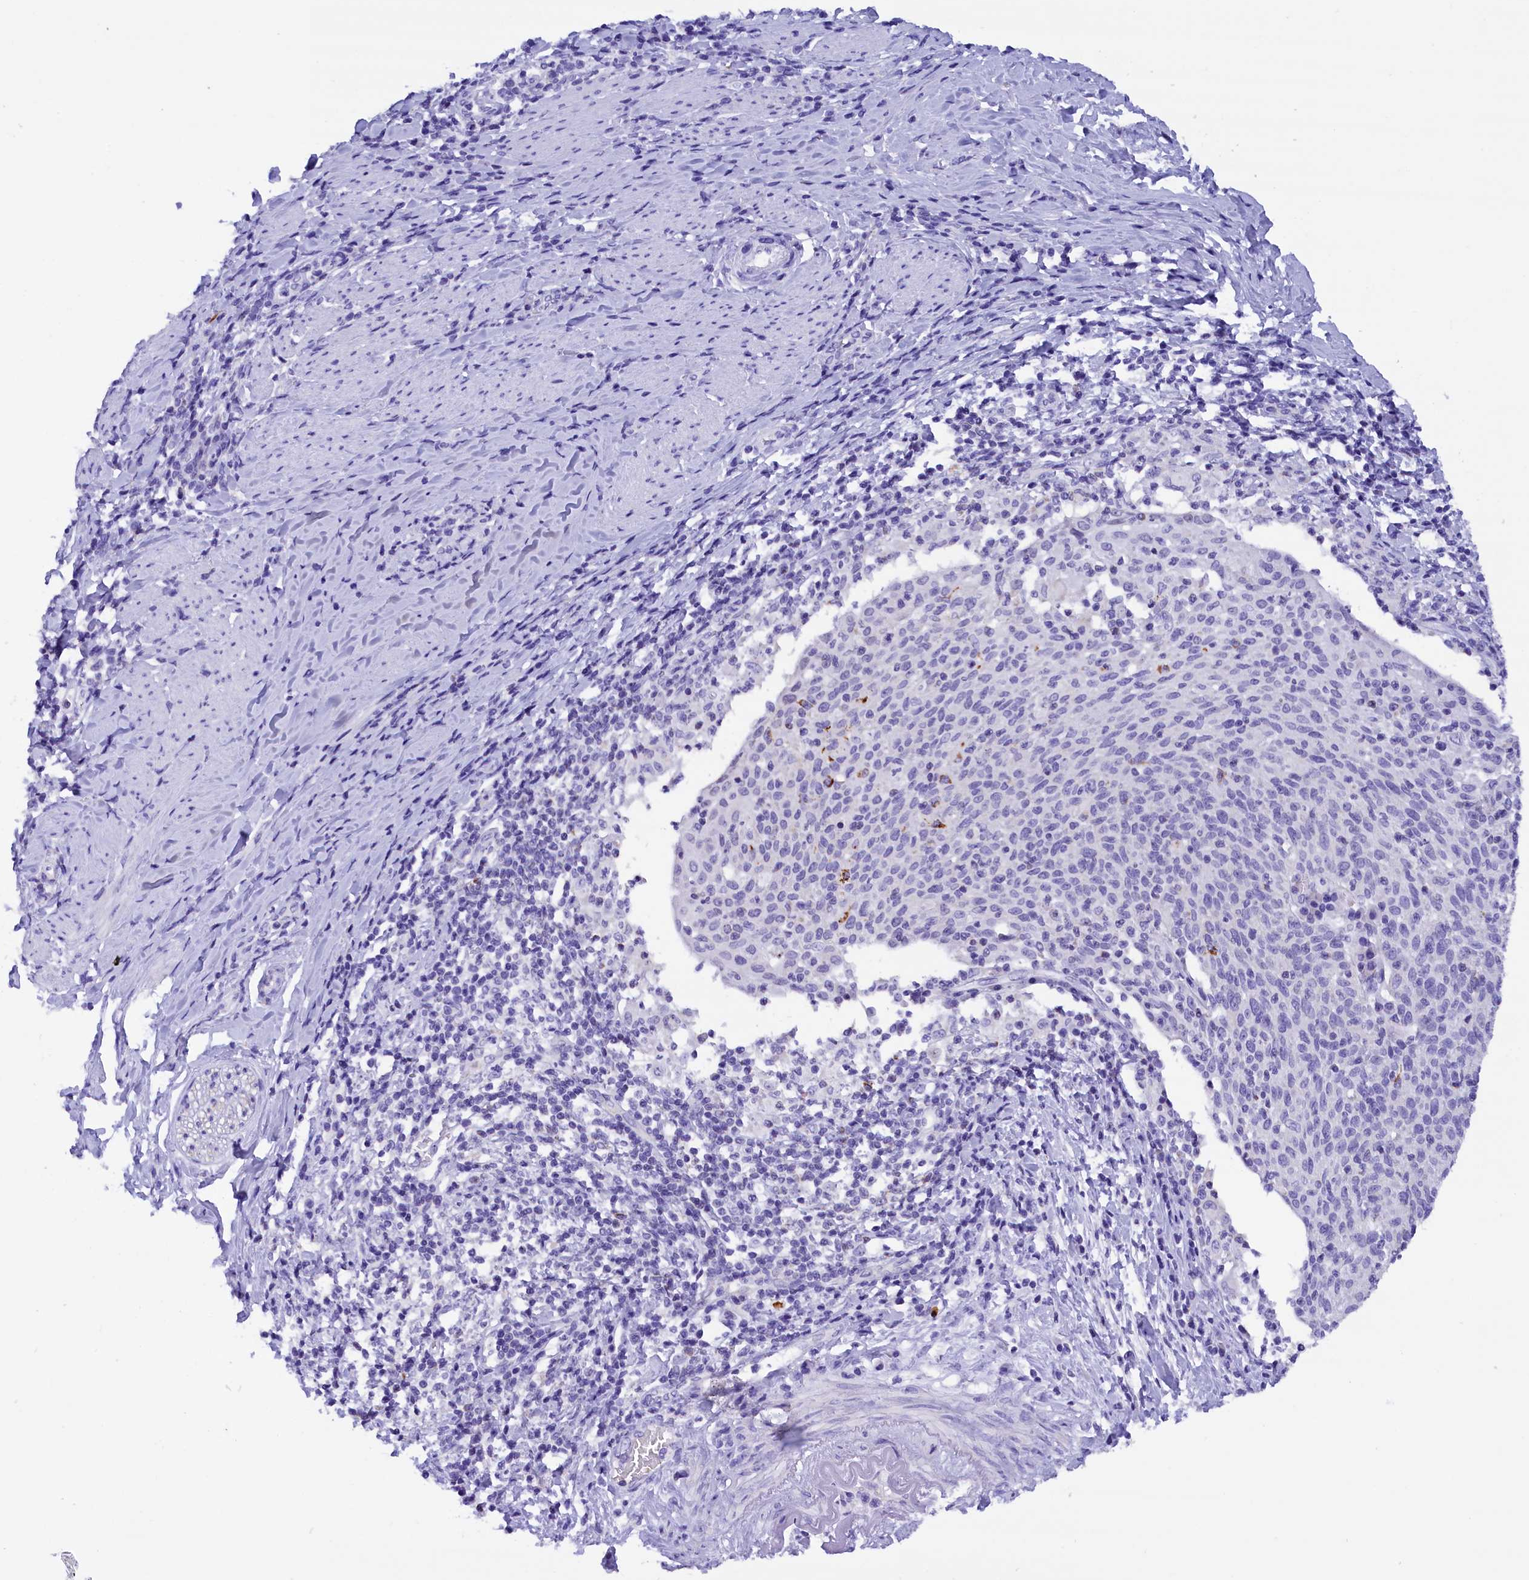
{"staining": {"intensity": "negative", "quantity": "none", "location": "none"}, "tissue": "cervical cancer", "cell_type": "Tumor cells", "image_type": "cancer", "snomed": [{"axis": "morphology", "description": "Squamous cell carcinoma, NOS"}, {"axis": "topography", "description": "Cervix"}], "caption": "This photomicrograph is of cervical squamous cell carcinoma stained with immunohistochemistry to label a protein in brown with the nuclei are counter-stained blue. There is no positivity in tumor cells.", "gene": "ABAT", "patient": {"sex": "female", "age": 52}}